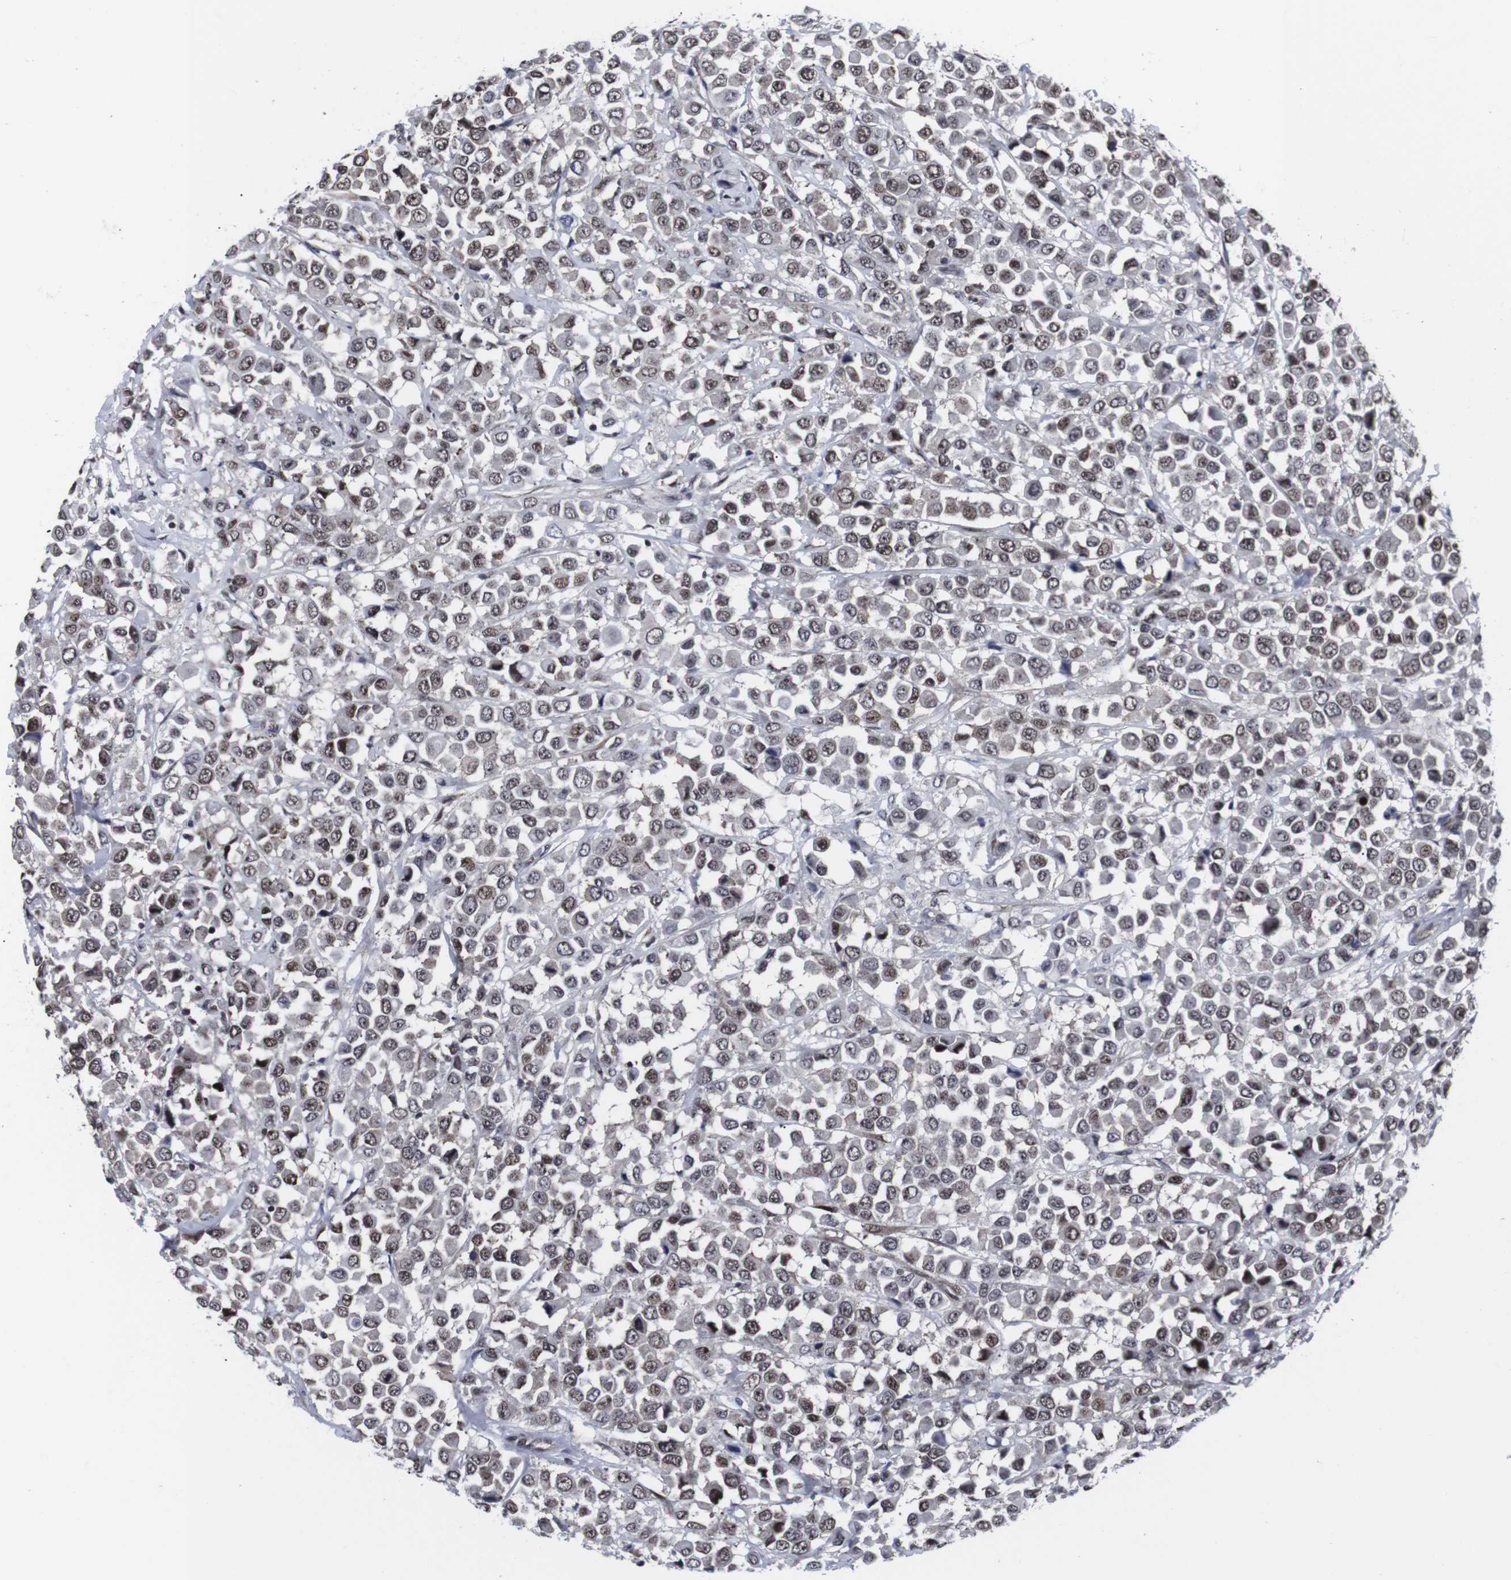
{"staining": {"intensity": "moderate", "quantity": "25%-75%", "location": "nuclear"}, "tissue": "breast cancer", "cell_type": "Tumor cells", "image_type": "cancer", "snomed": [{"axis": "morphology", "description": "Duct carcinoma"}, {"axis": "topography", "description": "Breast"}], "caption": "Moderate nuclear staining is seen in about 25%-75% of tumor cells in breast cancer (invasive ductal carcinoma). (DAB (3,3'-diaminobenzidine) IHC, brown staining for protein, blue staining for nuclei).", "gene": "MLH1", "patient": {"sex": "female", "age": 61}}